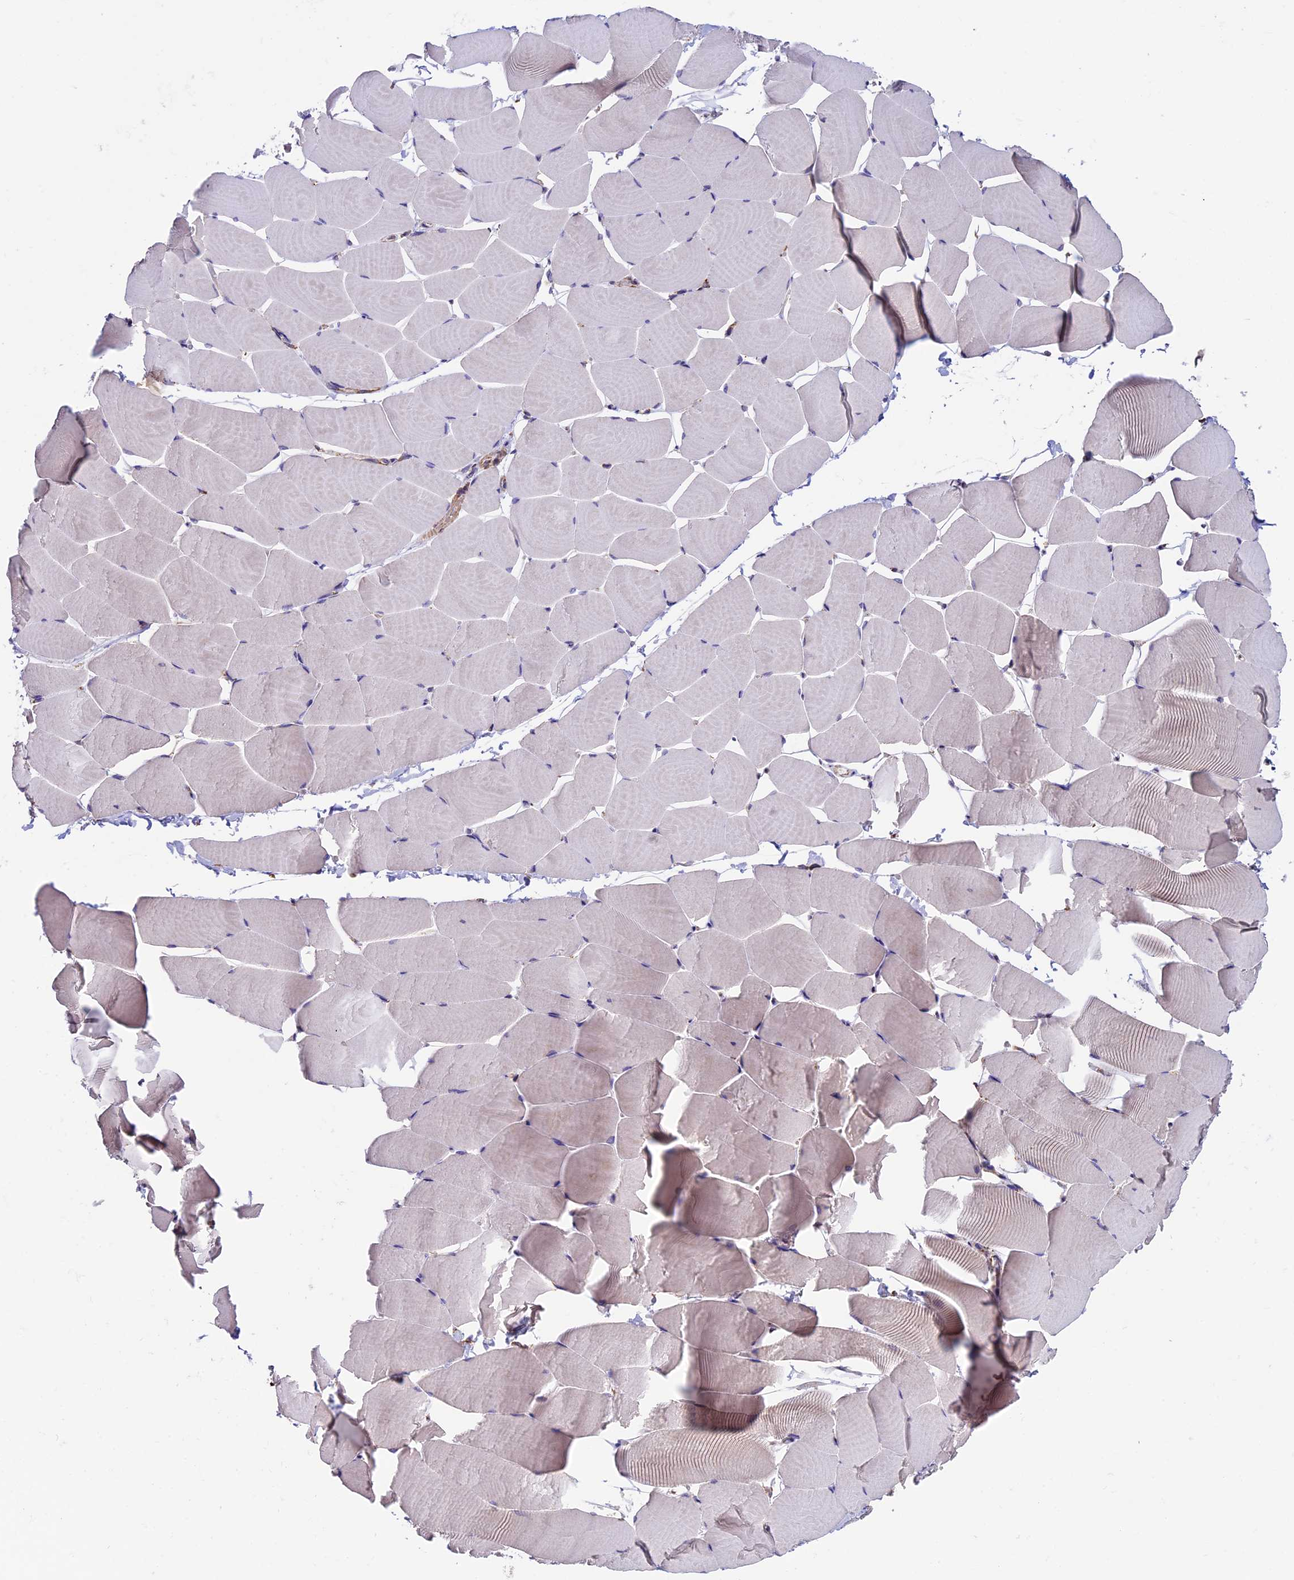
{"staining": {"intensity": "negative", "quantity": "none", "location": "none"}, "tissue": "skeletal muscle", "cell_type": "Myocytes", "image_type": "normal", "snomed": [{"axis": "morphology", "description": "Normal tissue, NOS"}, {"axis": "topography", "description": "Skeletal muscle"}], "caption": "High power microscopy image of an immunohistochemistry micrograph of benign skeletal muscle, revealing no significant expression in myocytes. The staining is performed using DAB (3,3'-diaminobenzidine) brown chromogen with nuclei counter-stained in using hematoxylin.", "gene": "BTBD3", "patient": {"sex": "male", "age": 25}}